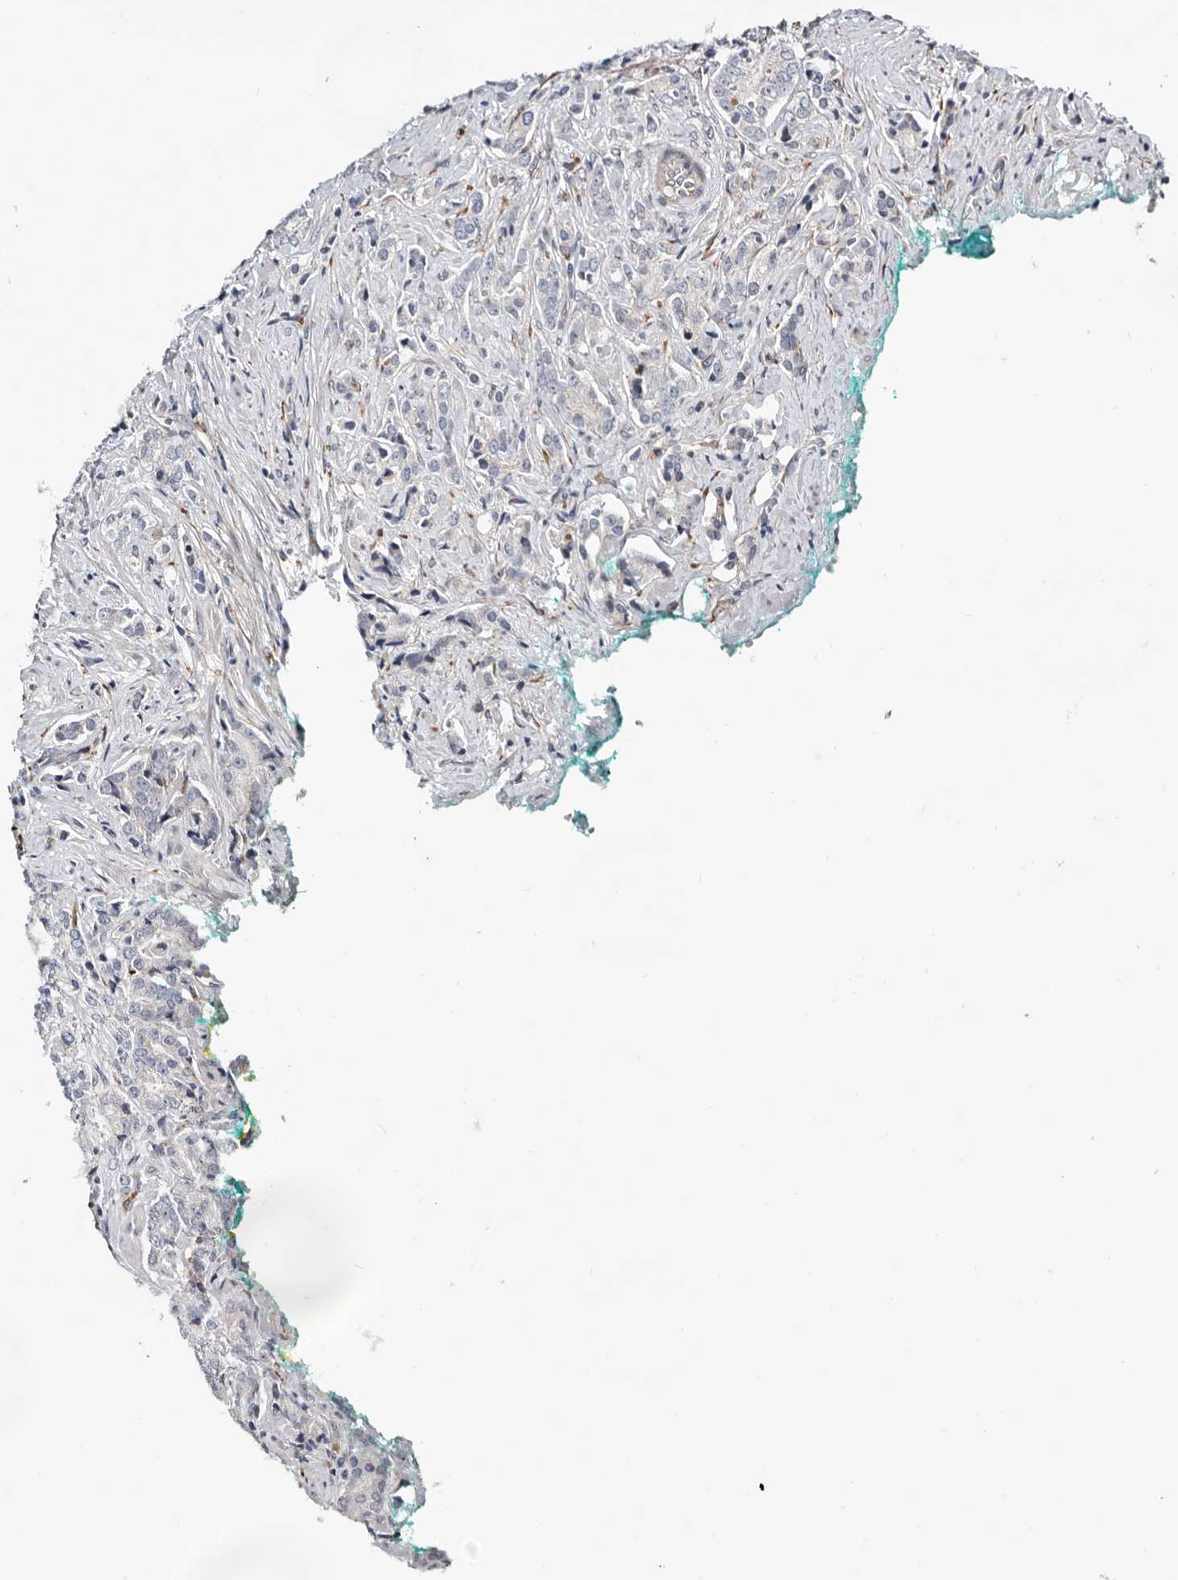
{"staining": {"intensity": "negative", "quantity": "none", "location": "none"}, "tissue": "prostate cancer", "cell_type": "Tumor cells", "image_type": "cancer", "snomed": [{"axis": "morphology", "description": "Adenocarcinoma, High grade"}, {"axis": "topography", "description": "Prostate"}], "caption": "An image of human prostate cancer (high-grade adenocarcinoma) is negative for staining in tumor cells.", "gene": "USH1C", "patient": {"sex": "male", "age": 57}}